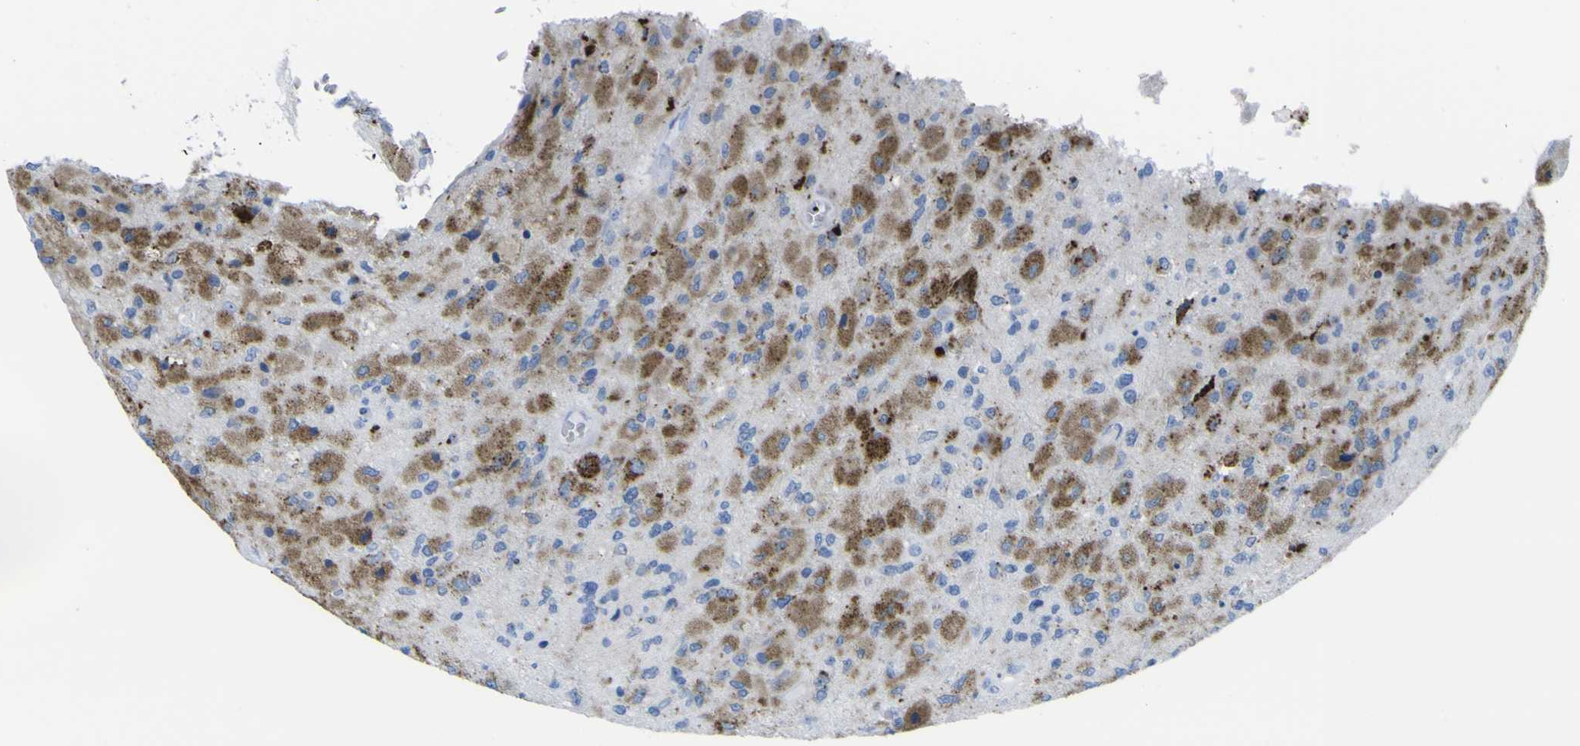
{"staining": {"intensity": "moderate", "quantity": "25%-75%", "location": "cytoplasmic/membranous"}, "tissue": "glioma", "cell_type": "Tumor cells", "image_type": "cancer", "snomed": [{"axis": "morphology", "description": "Normal tissue, NOS"}, {"axis": "morphology", "description": "Glioma, malignant, High grade"}, {"axis": "topography", "description": "Cerebral cortex"}], "caption": "Immunohistochemistry (DAB (3,3'-diaminobenzidine)) staining of glioma demonstrates moderate cytoplasmic/membranous protein expression in about 25%-75% of tumor cells.", "gene": "PLD3", "patient": {"sex": "male", "age": 77}}